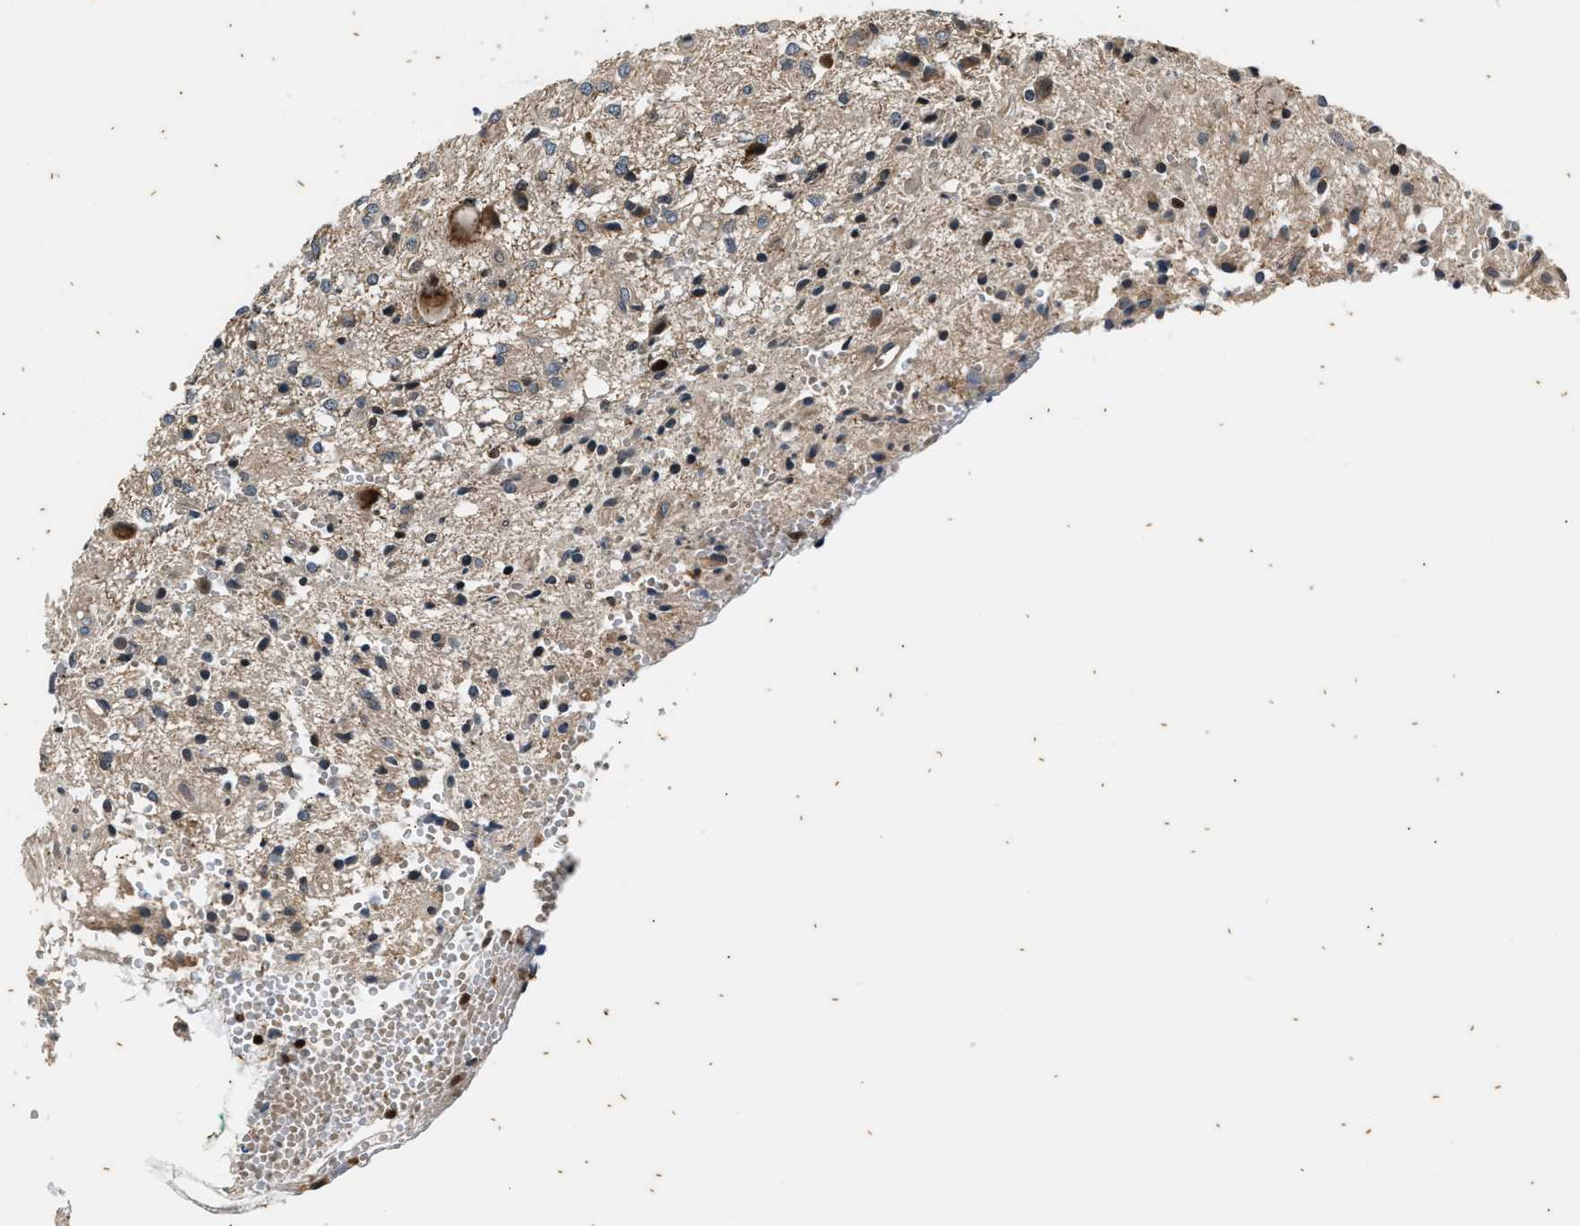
{"staining": {"intensity": "weak", "quantity": "<25%", "location": "cytoplasmic/membranous"}, "tissue": "glioma", "cell_type": "Tumor cells", "image_type": "cancer", "snomed": [{"axis": "morphology", "description": "Glioma, malignant, High grade"}, {"axis": "topography", "description": "Brain"}], "caption": "High magnification brightfield microscopy of glioma stained with DAB (brown) and counterstained with hematoxylin (blue): tumor cells show no significant staining.", "gene": "PTPN7", "patient": {"sex": "female", "age": 59}}